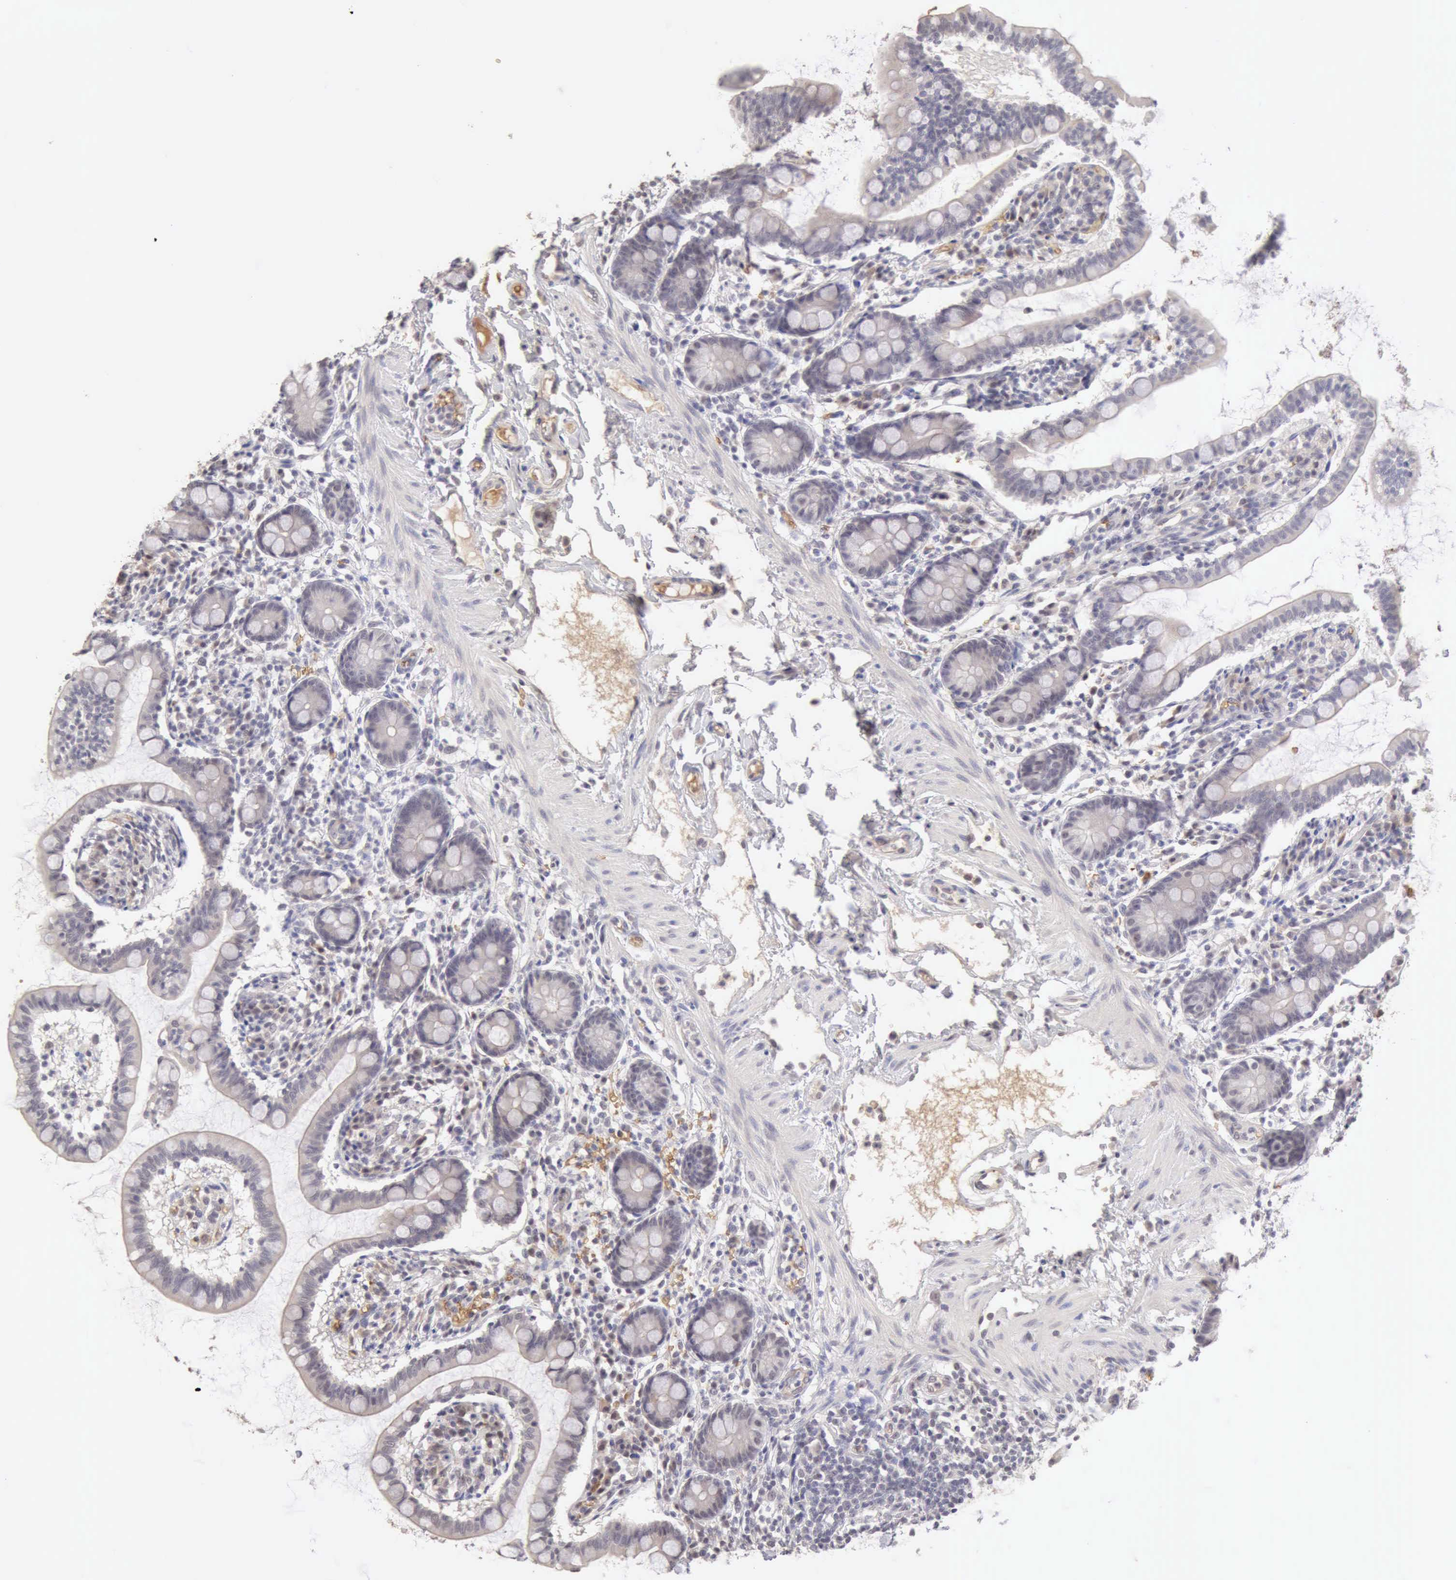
{"staining": {"intensity": "negative", "quantity": "none", "location": "none"}, "tissue": "small intestine", "cell_type": "Glandular cells", "image_type": "normal", "snomed": [{"axis": "morphology", "description": "Normal tissue, NOS"}, {"axis": "topography", "description": "Small intestine"}], "caption": "An immunohistochemistry (IHC) photomicrograph of unremarkable small intestine is shown. There is no staining in glandular cells of small intestine. The staining was performed using DAB to visualize the protein expression in brown, while the nuclei were stained in blue with hematoxylin (Magnification: 20x).", "gene": "CFI", "patient": {"sex": "female", "age": 61}}